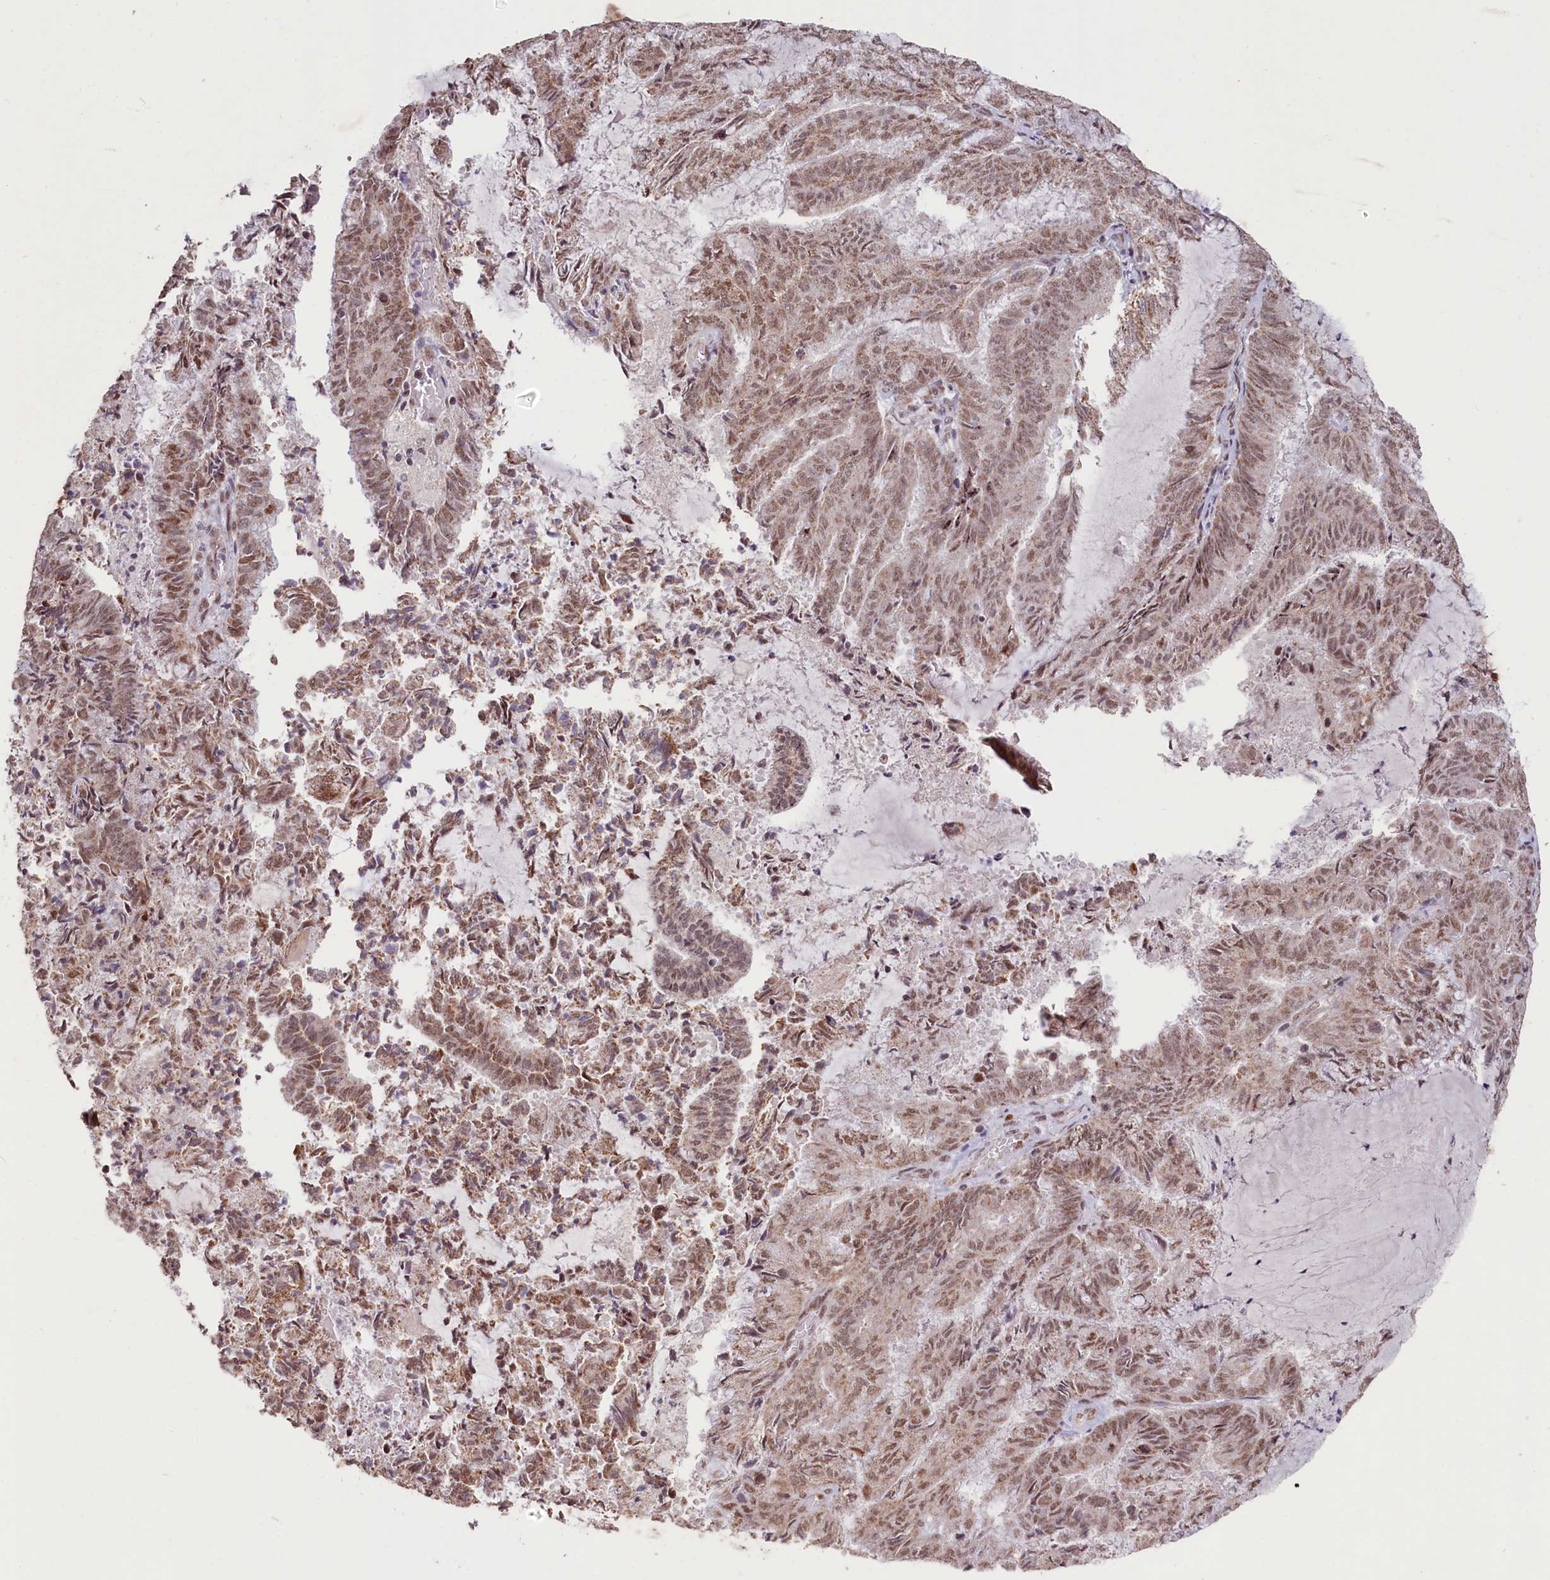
{"staining": {"intensity": "moderate", "quantity": ">75%", "location": "nuclear"}, "tissue": "endometrial cancer", "cell_type": "Tumor cells", "image_type": "cancer", "snomed": [{"axis": "morphology", "description": "Adenocarcinoma, NOS"}, {"axis": "topography", "description": "Endometrium"}], "caption": "About >75% of tumor cells in endometrial cancer (adenocarcinoma) reveal moderate nuclear protein expression as visualized by brown immunohistochemical staining.", "gene": "PDE6D", "patient": {"sex": "female", "age": 80}}